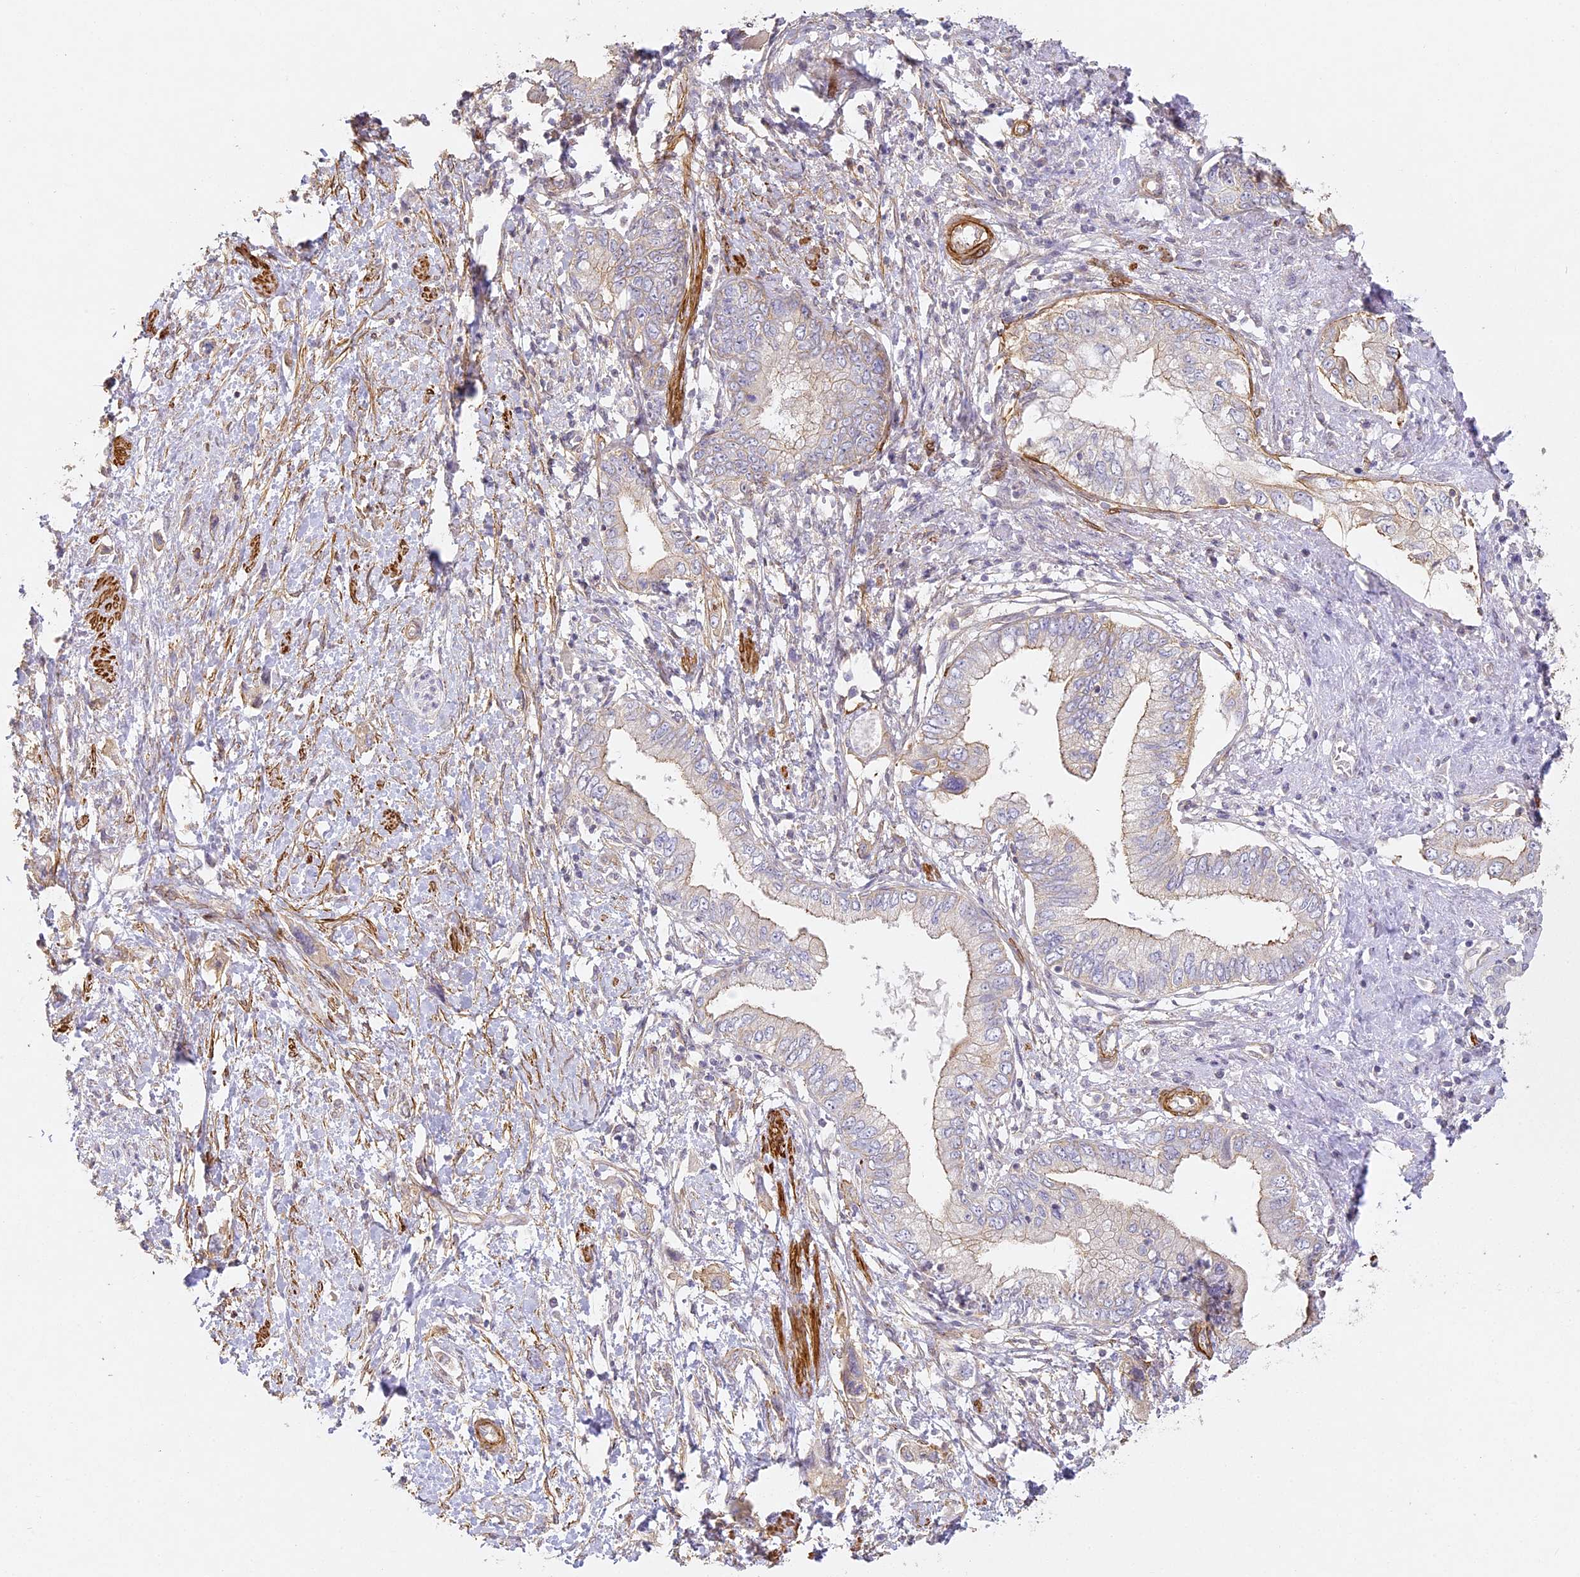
{"staining": {"intensity": "weak", "quantity": "25%-75%", "location": "cytoplasmic/membranous"}, "tissue": "pancreatic cancer", "cell_type": "Tumor cells", "image_type": "cancer", "snomed": [{"axis": "morphology", "description": "Adenocarcinoma, NOS"}, {"axis": "topography", "description": "Pancreas"}], "caption": "A photomicrograph of pancreatic cancer stained for a protein reveals weak cytoplasmic/membranous brown staining in tumor cells.", "gene": "MED28", "patient": {"sex": "female", "age": 73}}